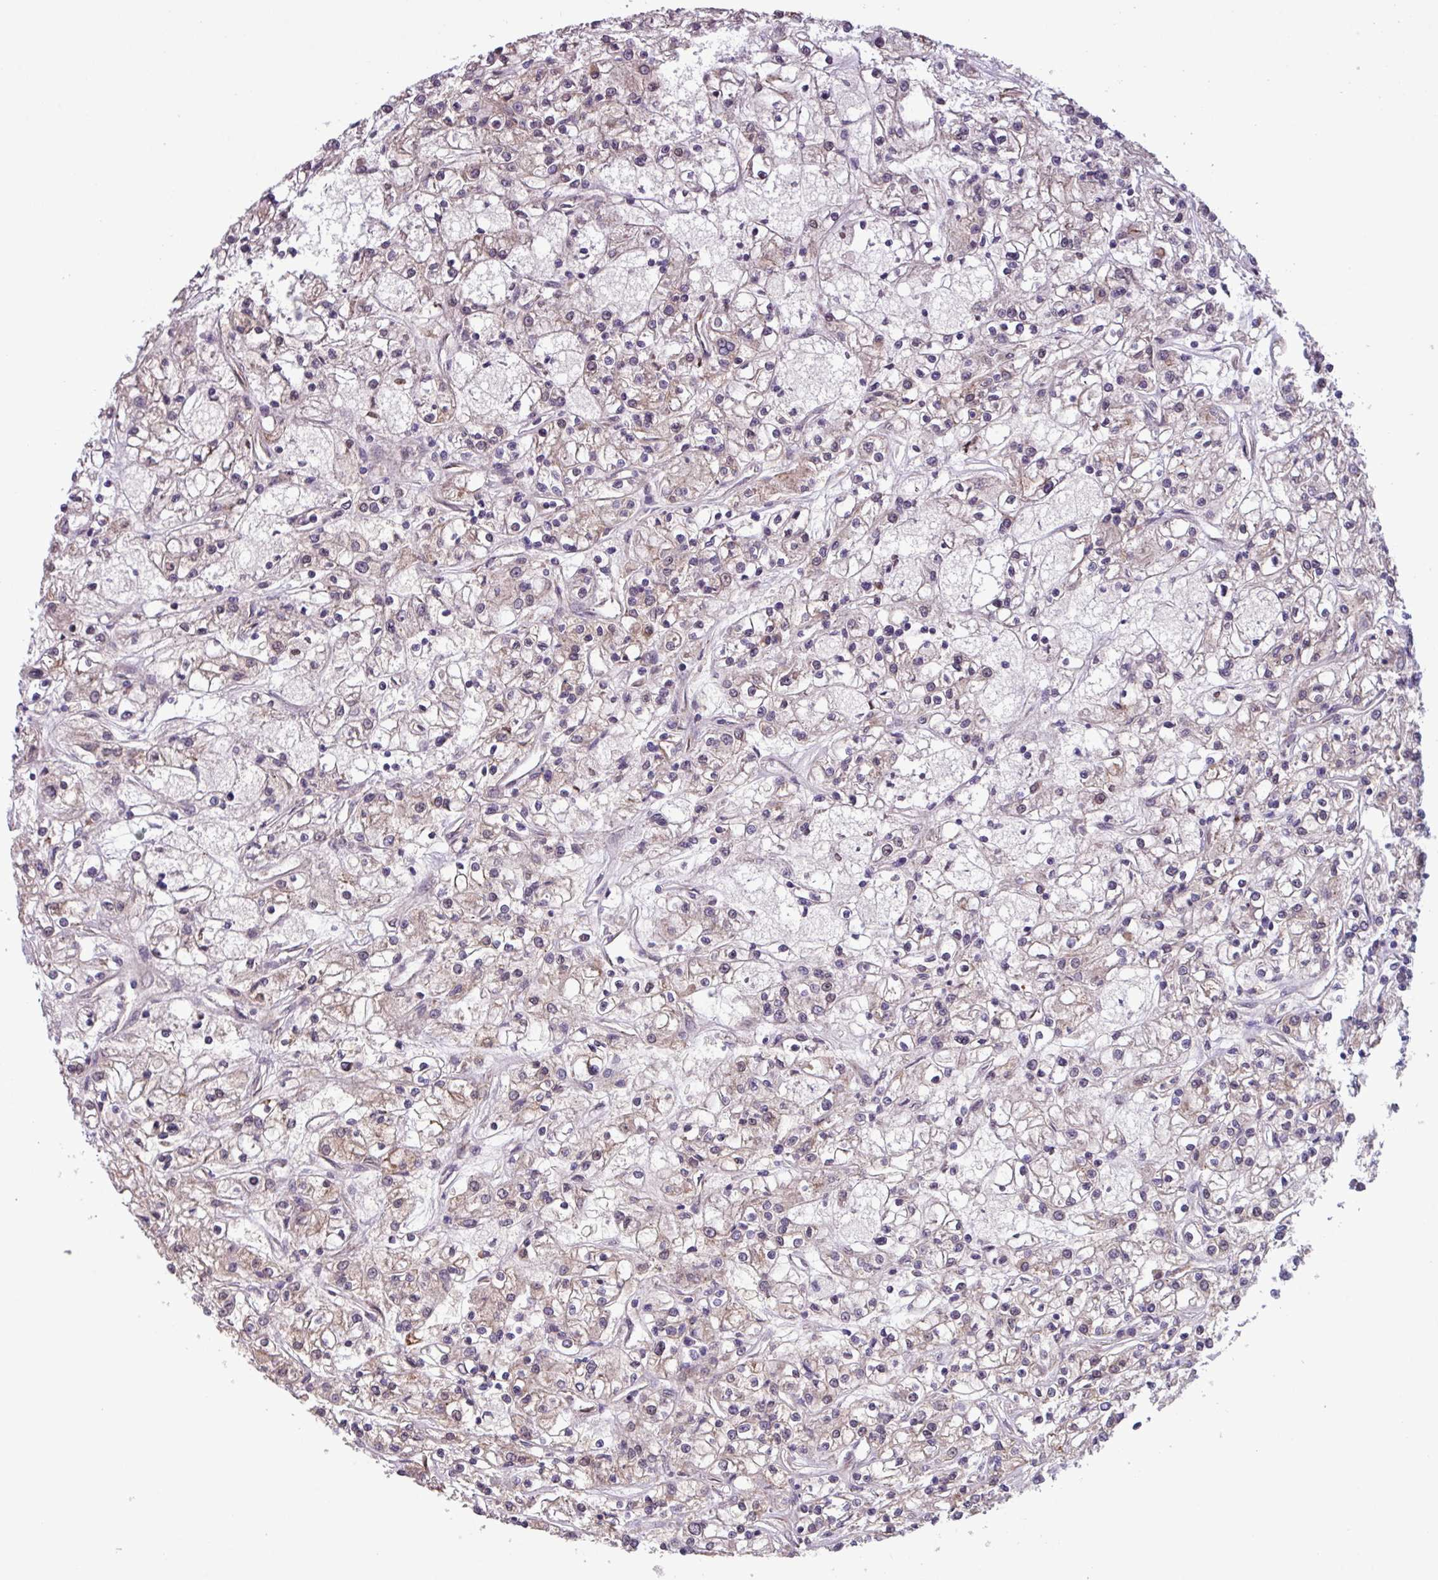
{"staining": {"intensity": "weak", "quantity": "<25%", "location": "cytoplasmic/membranous"}, "tissue": "renal cancer", "cell_type": "Tumor cells", "image_type": "cancer", "snomed": [{"axis": "morphology", "description": "Adenocarcinoma, NOS"}, {"axis": "topography", "description": "Kidney"}], "caption": "Adenocarcinoma (renal) was stained to show a protein in brown. There is no significant staining in tumor cells. Nuclei are stained in blue.", "gene": "C20orf27", "patient": {"sex": "female", "age": 59}}